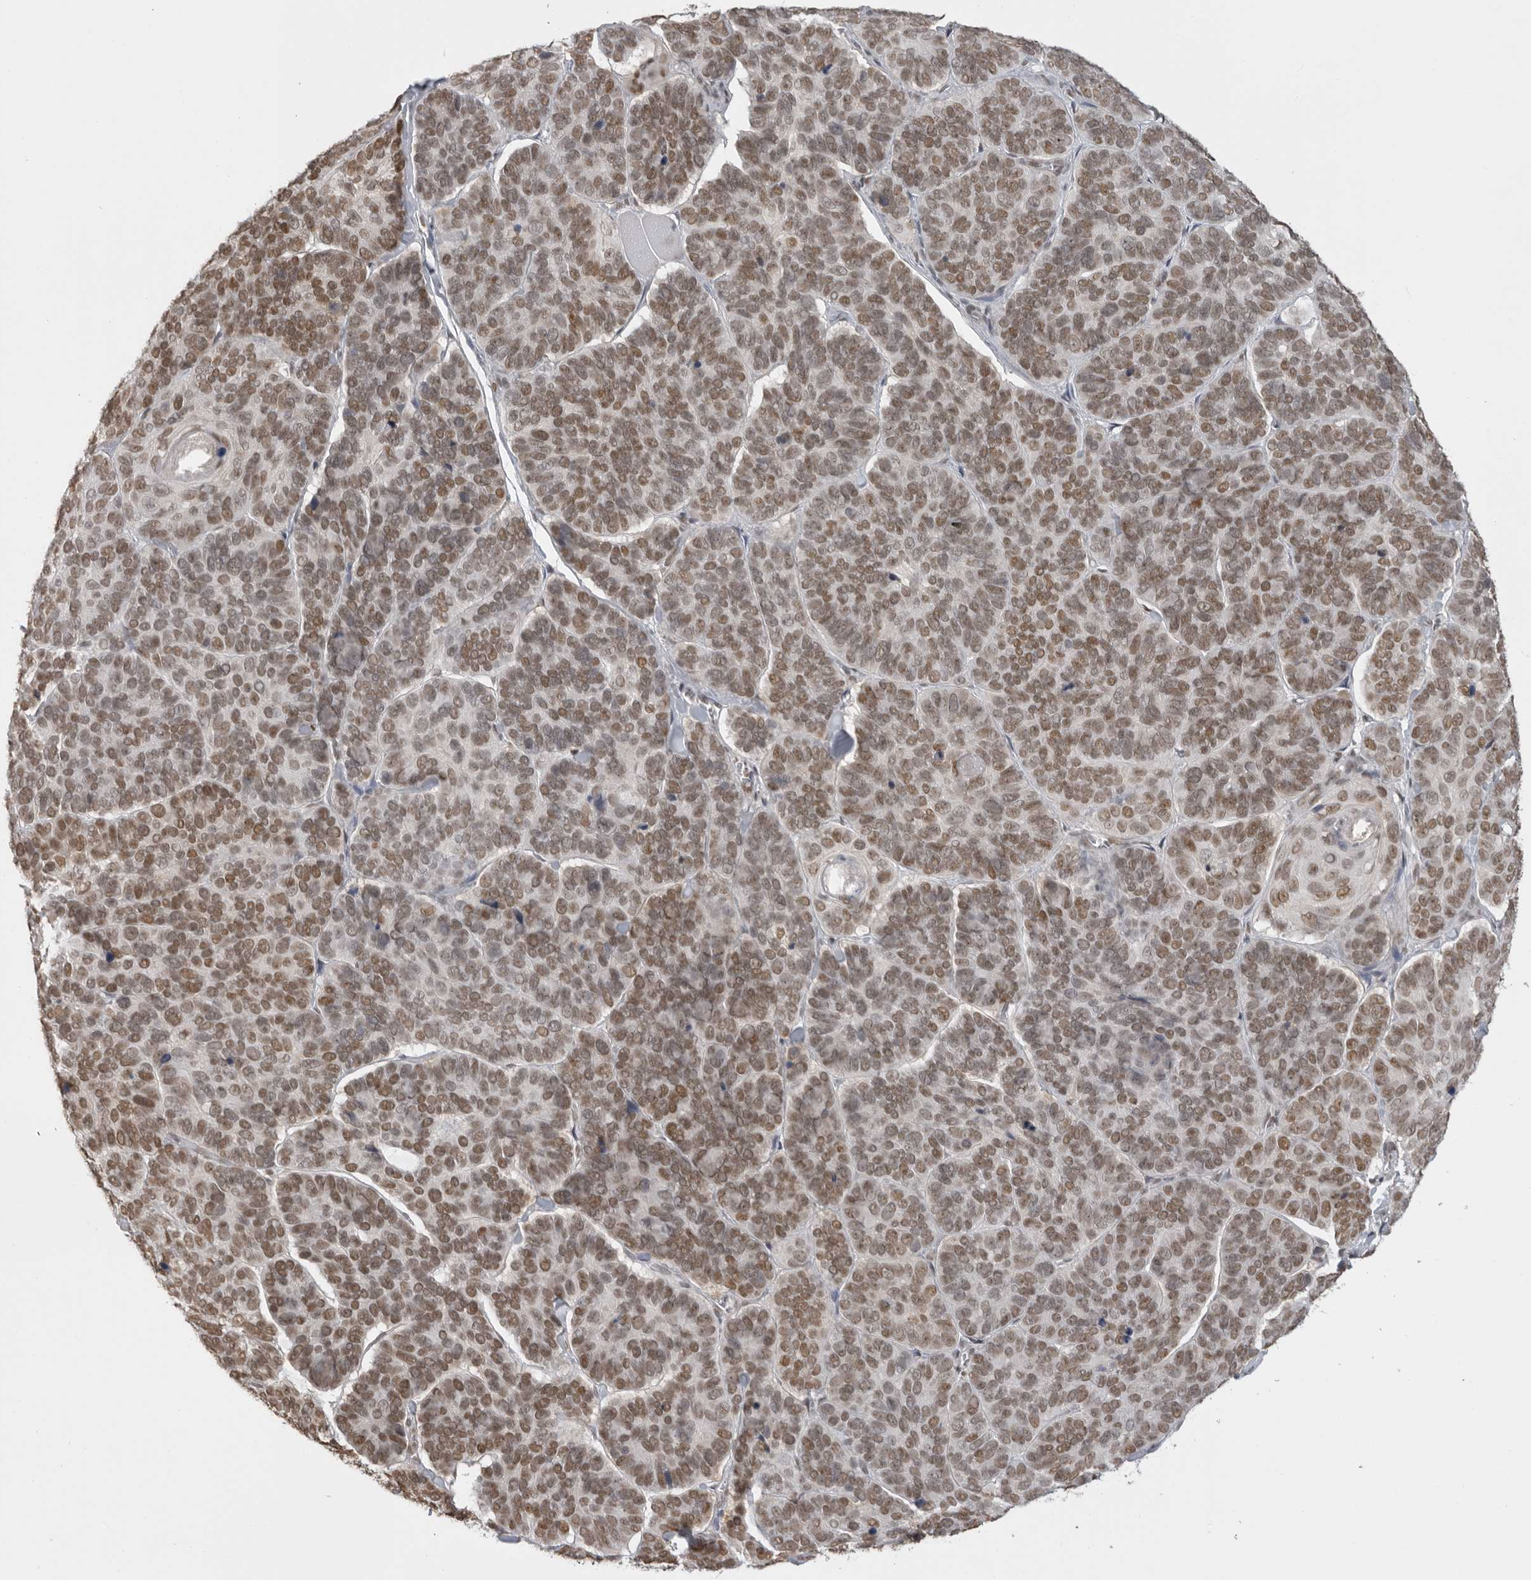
{"staining": {"intensity": "moderate", "quantity": ">75%", "location": "nuclear"}, "tissue": "skin cancer", "cell_type": "Tumor cells", "image_type": "cancer", "snomed": [{"axis": "morphology", "description": "Basal cell carcinoma"}, {"axis": "topography", "description": "Skin"}], "caption": "High-power microscopy captured an immunohistochemistry (IHC) histopathology image of skin cancer, revealing moderate nuclear staining in approximately >75% of tumor cells. (DAB = brown stain, brightfield microscopy at high magnification).", "gene": "RPA2", "patient": {"sex": "male", "age": 62}}